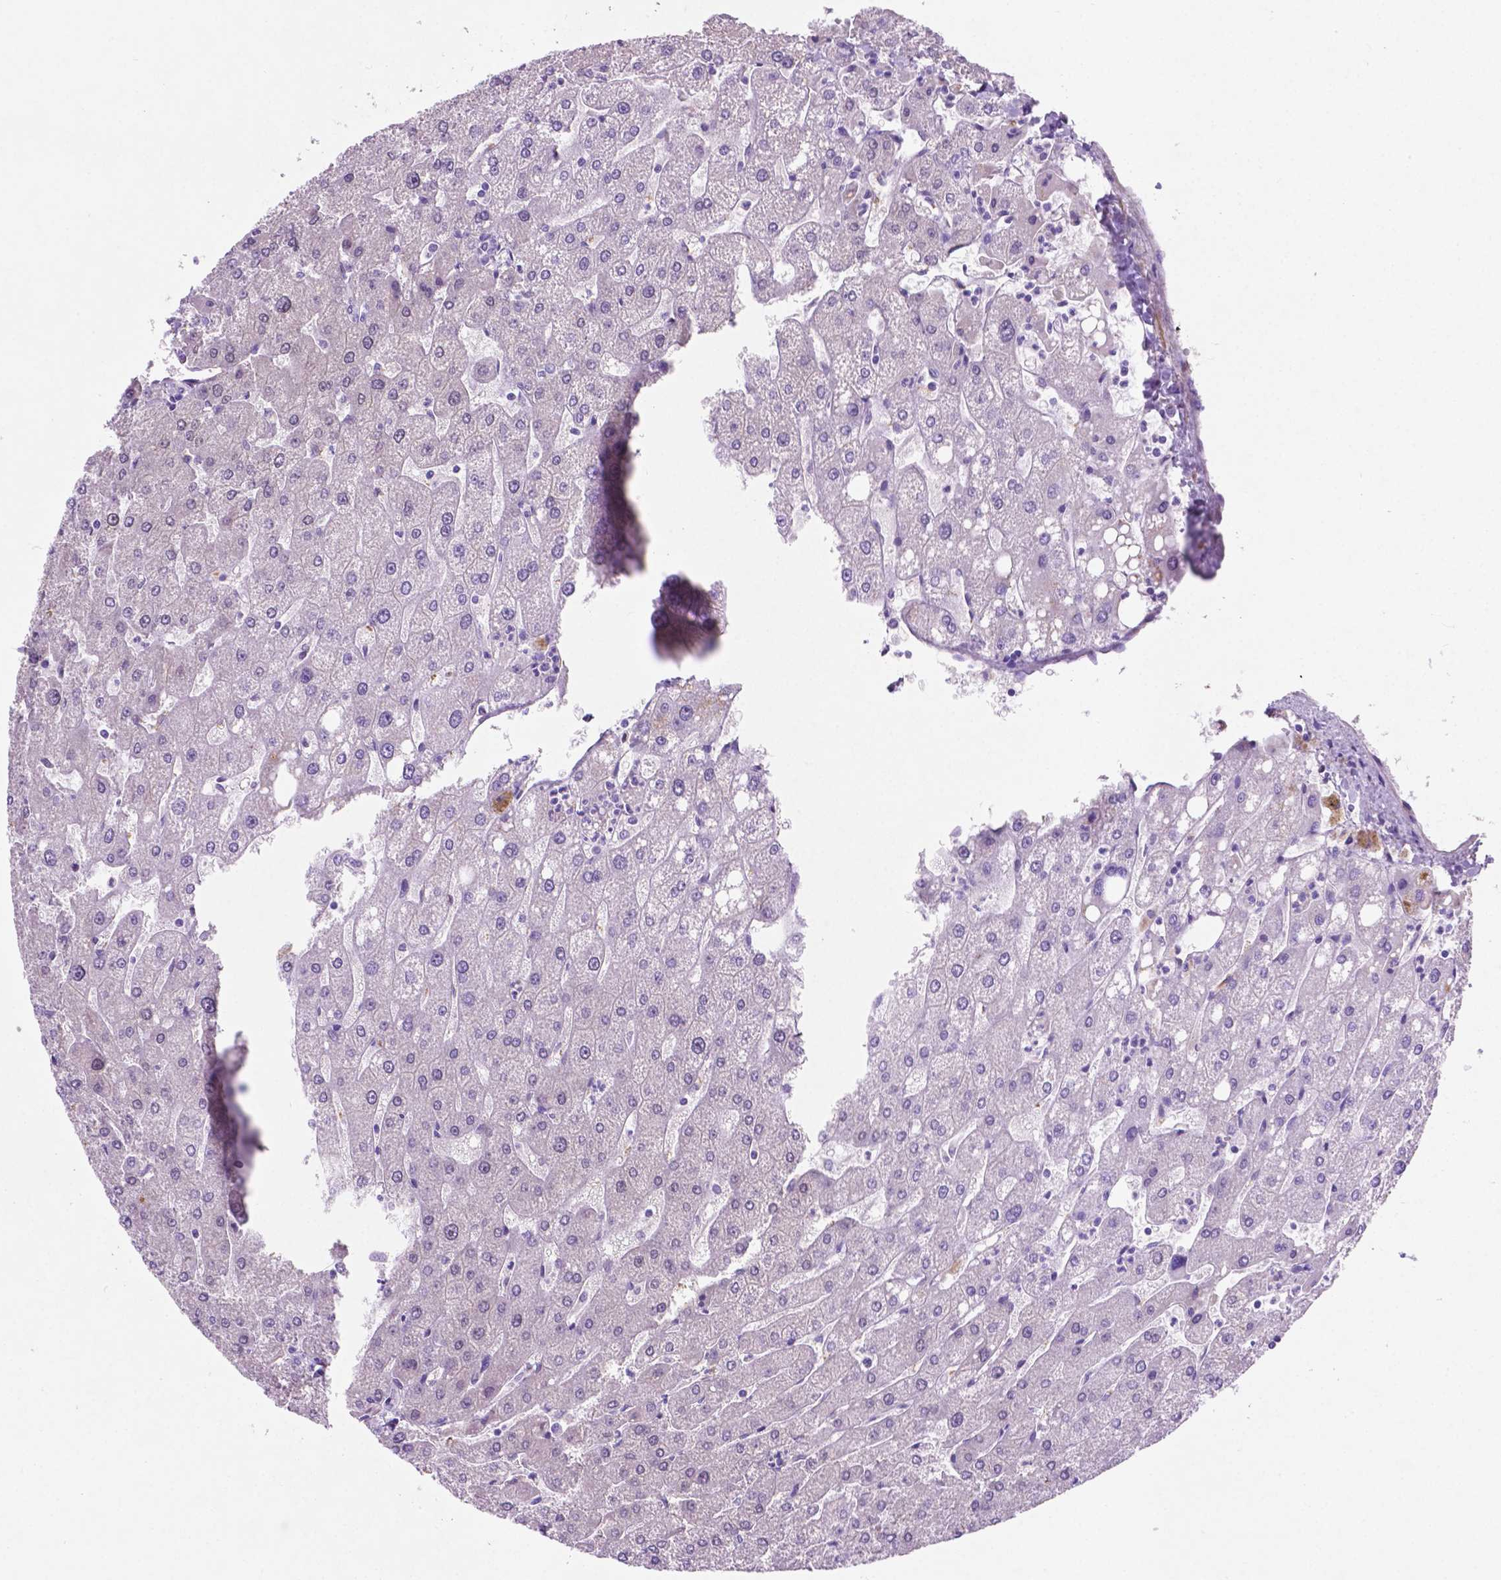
{"staining": {"intensity": "negative", "quantity": "none", "location": "none"}, "tissue": "liver", "cell_type": "Cholangiocytes", "image_type": "normal", "snomed": [{"axis": "morphology", "description": "Normal tissue, NOS"}, {"axis": "topography", "description": "Liver"}], "caption": "Liver was stained to show a protein in brown. There is no significant staining in cholangiocytes.", "gene": "ASPG", "patient": {"sex": "male", "age": 67}}